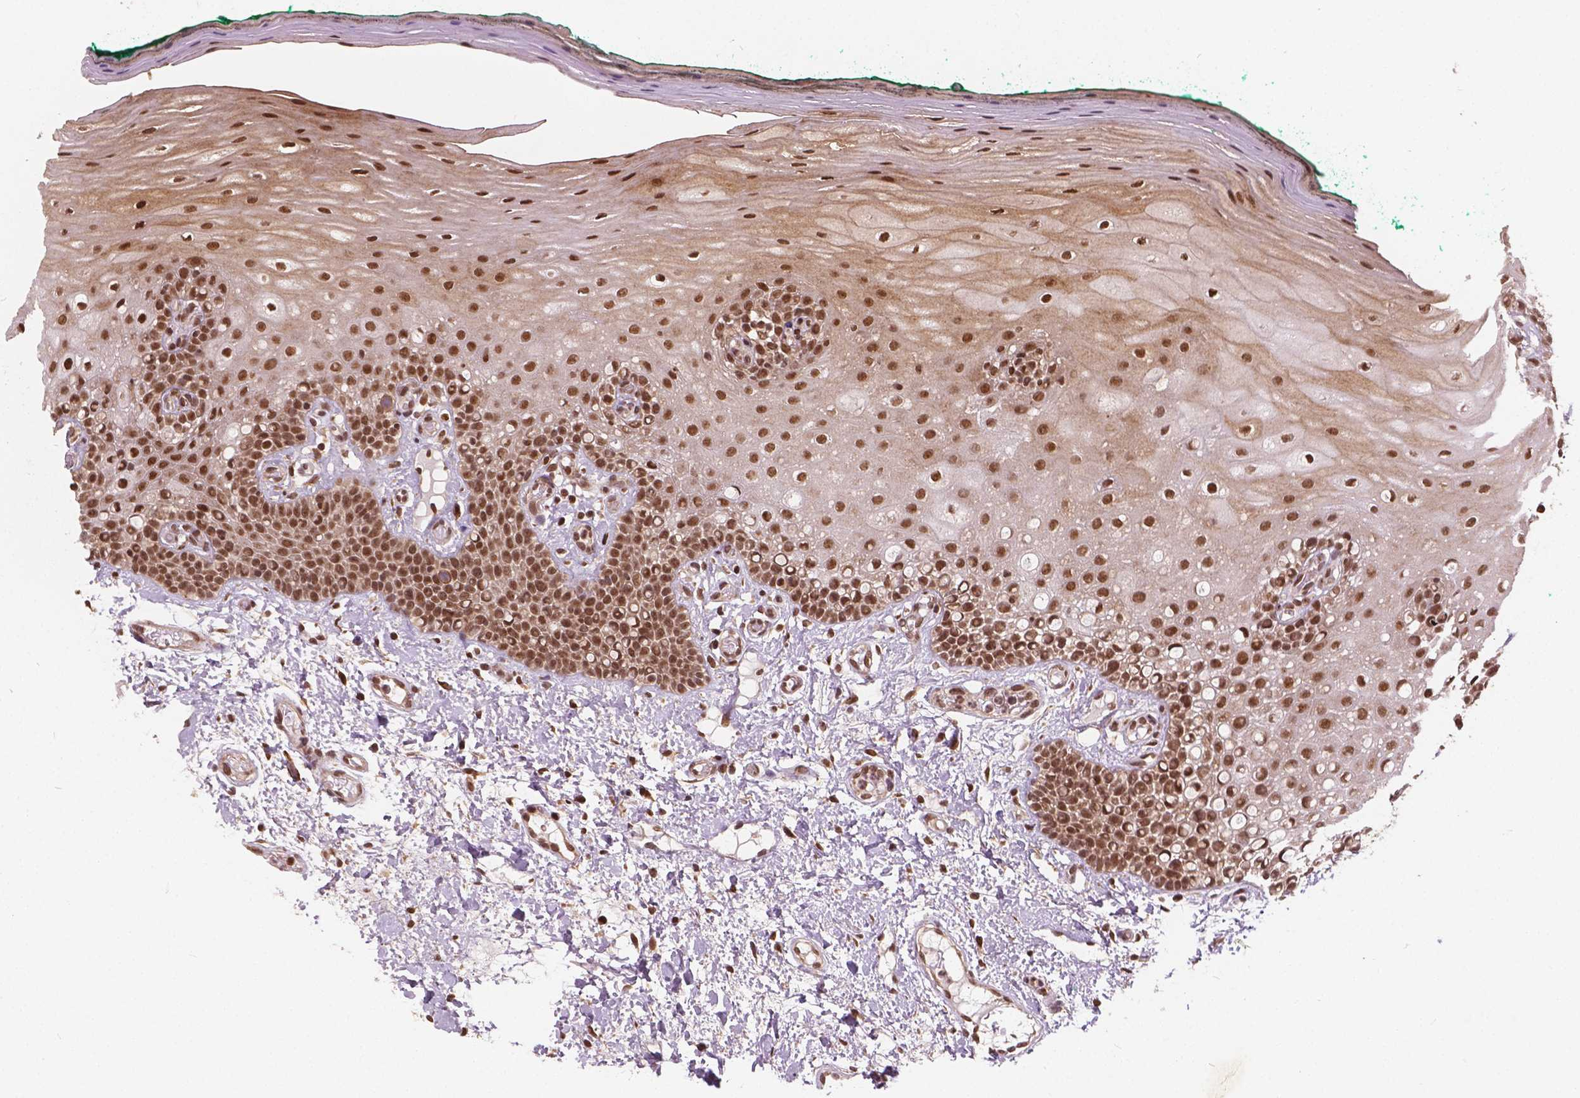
{"staining": {"intensity": "moderate", "quantity": ">75%", "location": "cytoplasmic/membranous,nuclear"}, "tissue": "oral mucosa", "cell_type": "Squamous epithelial cells", "image_type": "normal", "snomed": [{"axis": "morphology", "description": "Normal tissue, NOS"}, {"axis": "topography", "description": "Oral tissue"}], "caption": "Immunohistochemical staining of normal human oral mucosa displays moderate cytoplasmic/membranous,nuclear protein staining in approximately >75% of squamous epithelial cells. The staining is performed using DAB (3,3'-diaminobenzidine) brown chromogen to label protein expression. The nuclei are counter-stained blue using hematoxylin.", "gene": "GPS2", "patient": {"sex": "female", "age": 83}}